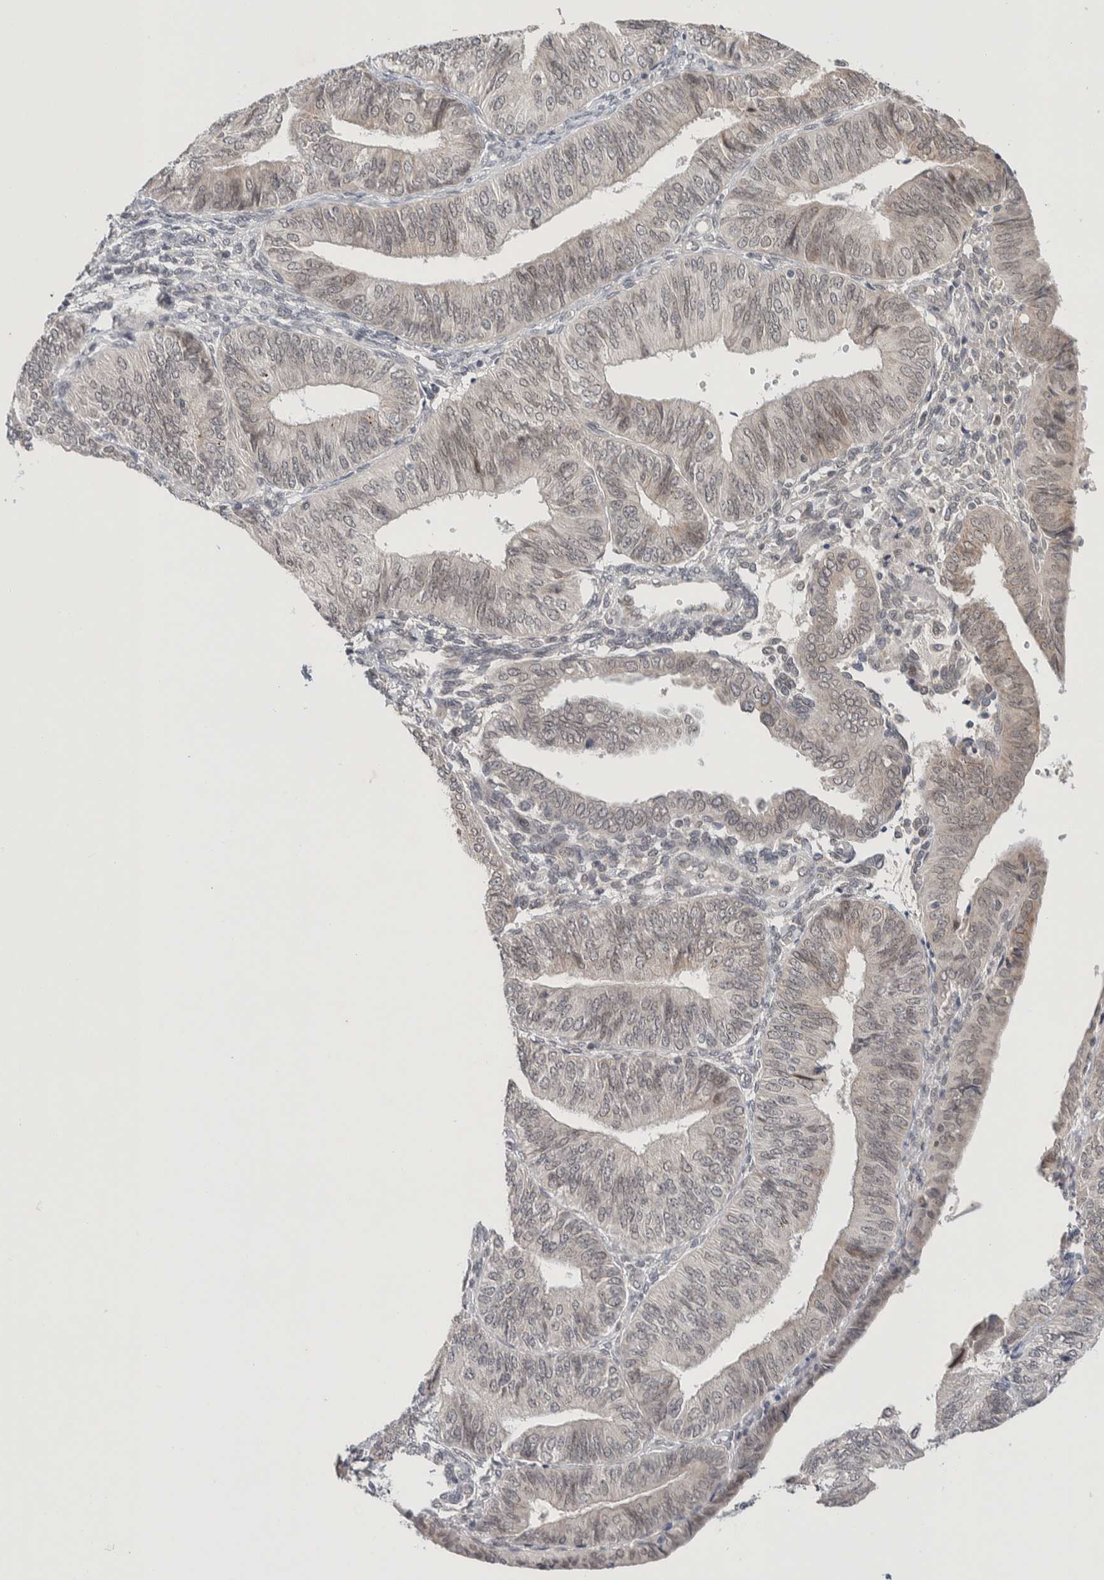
{"staining": {"intensity": "negative", "quantity": "none", "location": "none"}, "tissue": "endometrial cancer", "cell_type": "Tumor cells", "image_type": "cancer", "snomed": [{"axis": "morphology", "description": "Adenocarcinoma, NOS"}, {"axis": "topography", "description": "Endometrium"}], "caption": "Endometrial cancer (adenocarcinoma) was stained to show a protein in brown. There is no significant positivity in tumor cells.", "gene": "CRAT", "patient": {"sex": "female", "age": 58}}